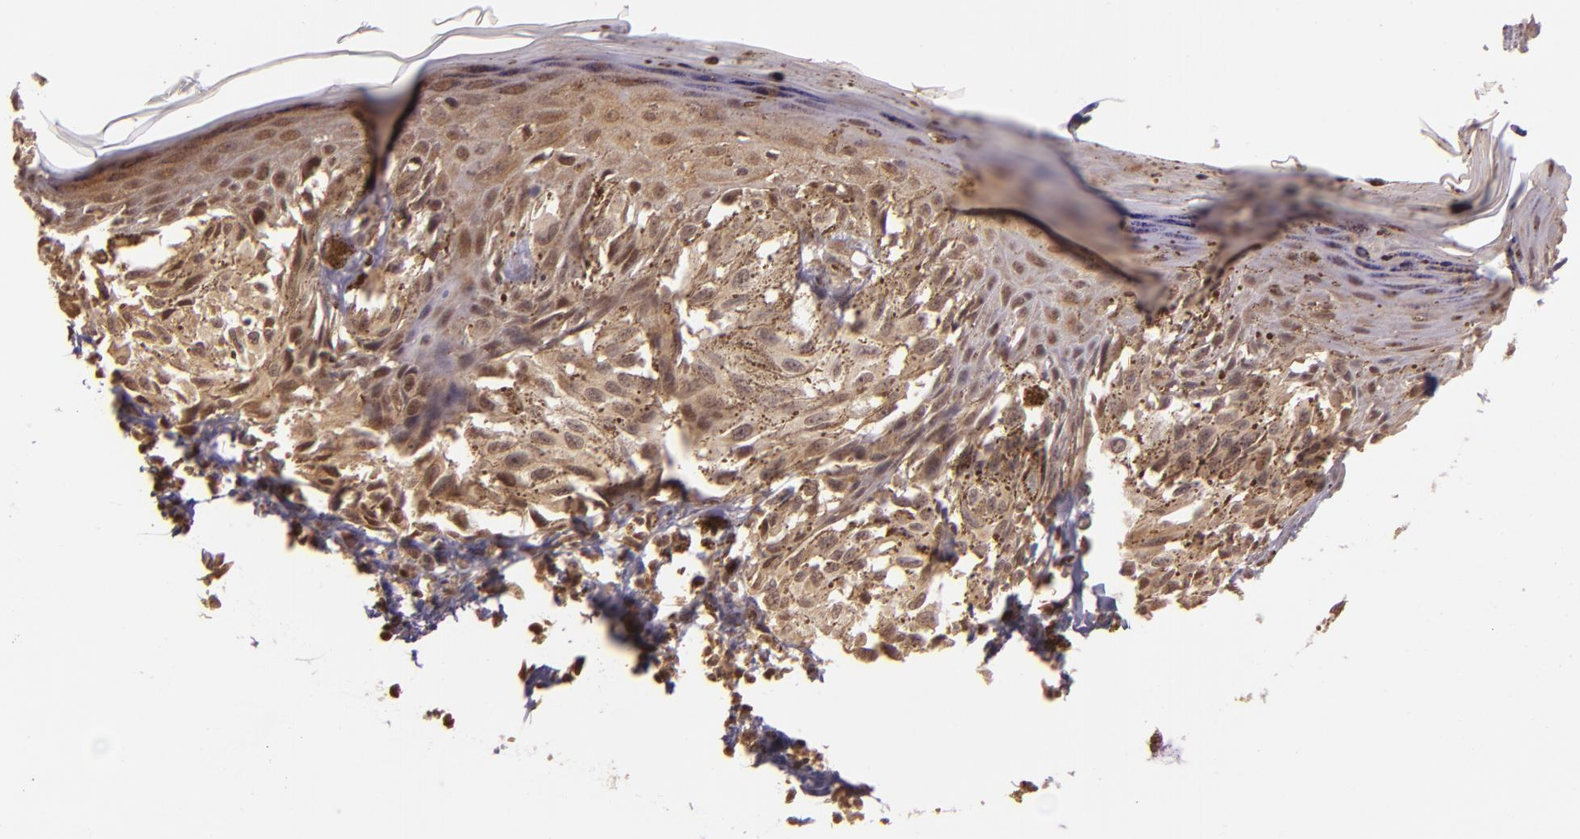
{"staining": {"intensity": "weak", "quantity": ">75%", "location": "cytoplasmic/membranous"}, "tissue": "melanoma", "cell_type": "Tumor cells", "image_type": "cancer", "snomed": [{"axis": "morphology", "description": "Malignant melanoma, NOS"}, {"axis": "topography", "description": "Skin"}], "caption": "A histopathology image of human melanoma stained for a protein shows weak cytoplasmic/membranous brown staining in tumor cells.", "gene": "TXNRD2", "patient": {"sex": "female", "age": 72}}